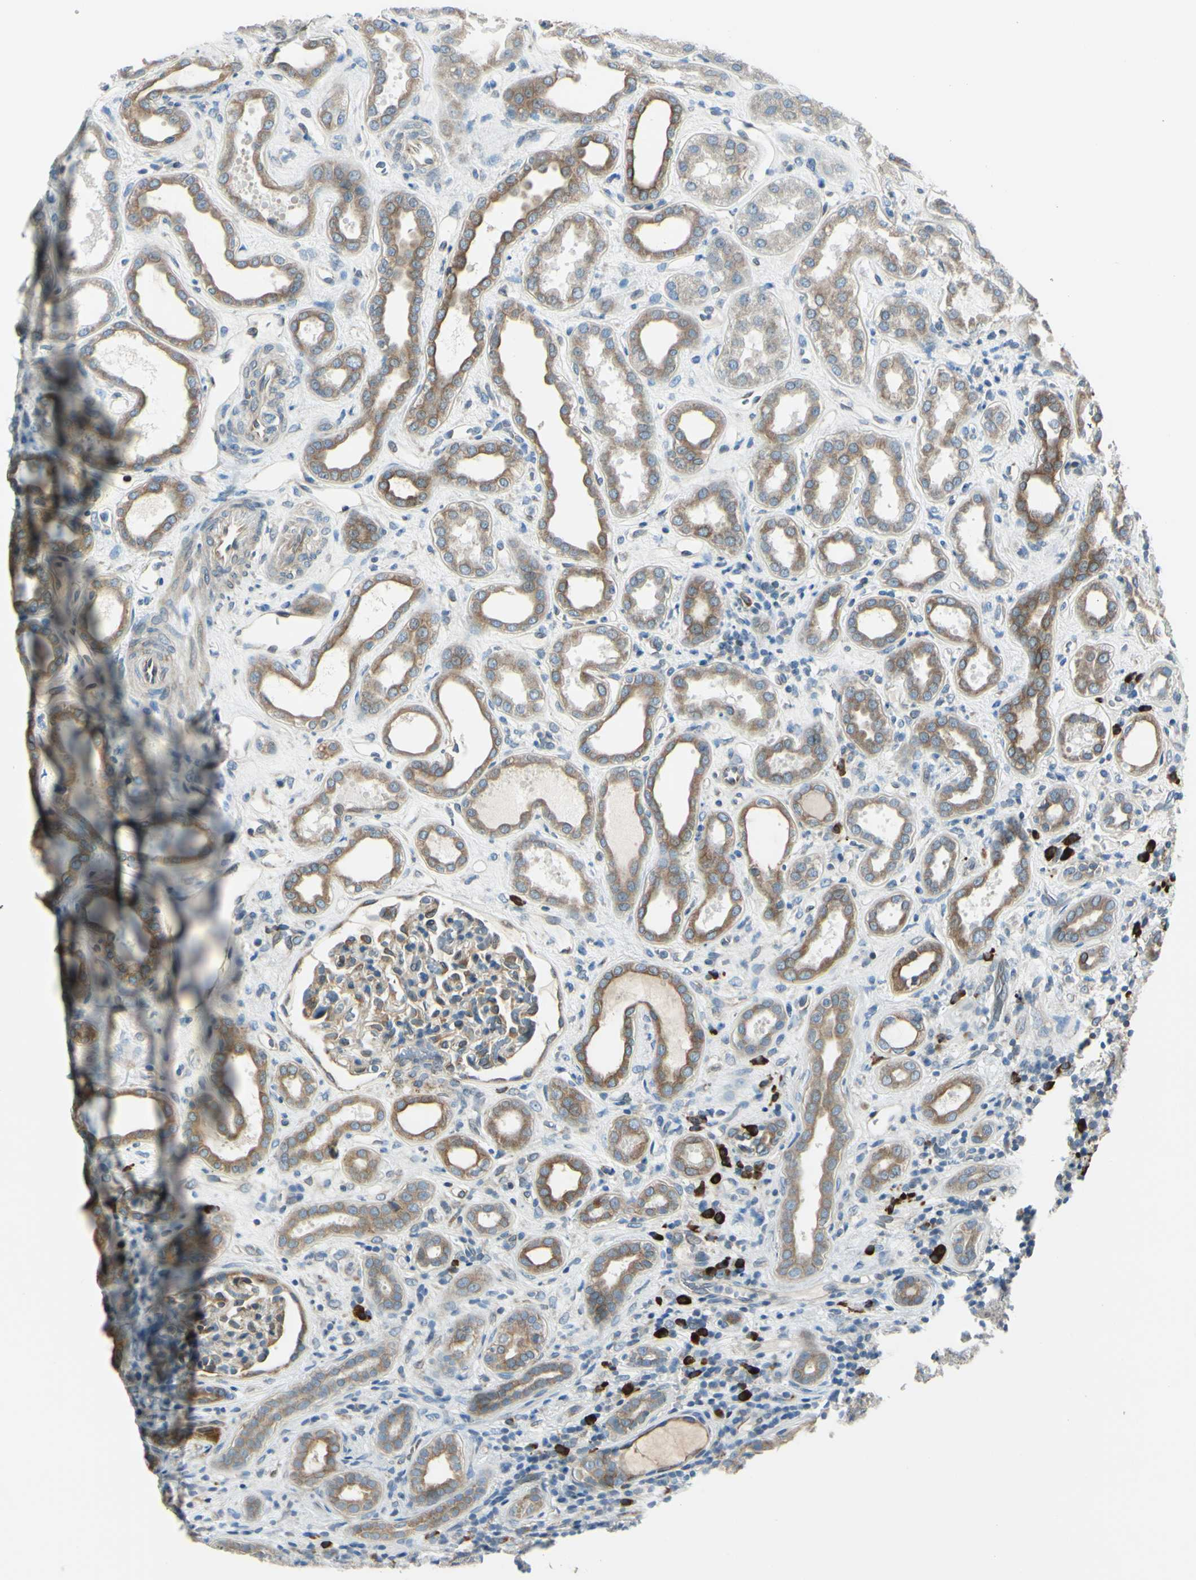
{"staining": {"intensity": "weak", "quantity": "25%-75%", "location": "cytoplasmic/membranous"}, "tissue": "kidney", "cell_type": "Cells in glomeruli", "image_type": "normal", "snomed": [{"axis": "morphology", "description": "Normal tissue, NOS"}, {"axis": "topography", "description": "Kidney"}], "caption": "Immunohistochemistry of benign human kidney reveals low levels of weak cytoplasmic/membranous positivity in approximately 25%-75% of cells in glomeruli. The protein of interest is stained brown, and the nuclei are stained in blue (DAB IHC with brightfield microscopy, high magnification).", "gene": "SELENOS", "patient": {"sex": "male", "age": 59}}